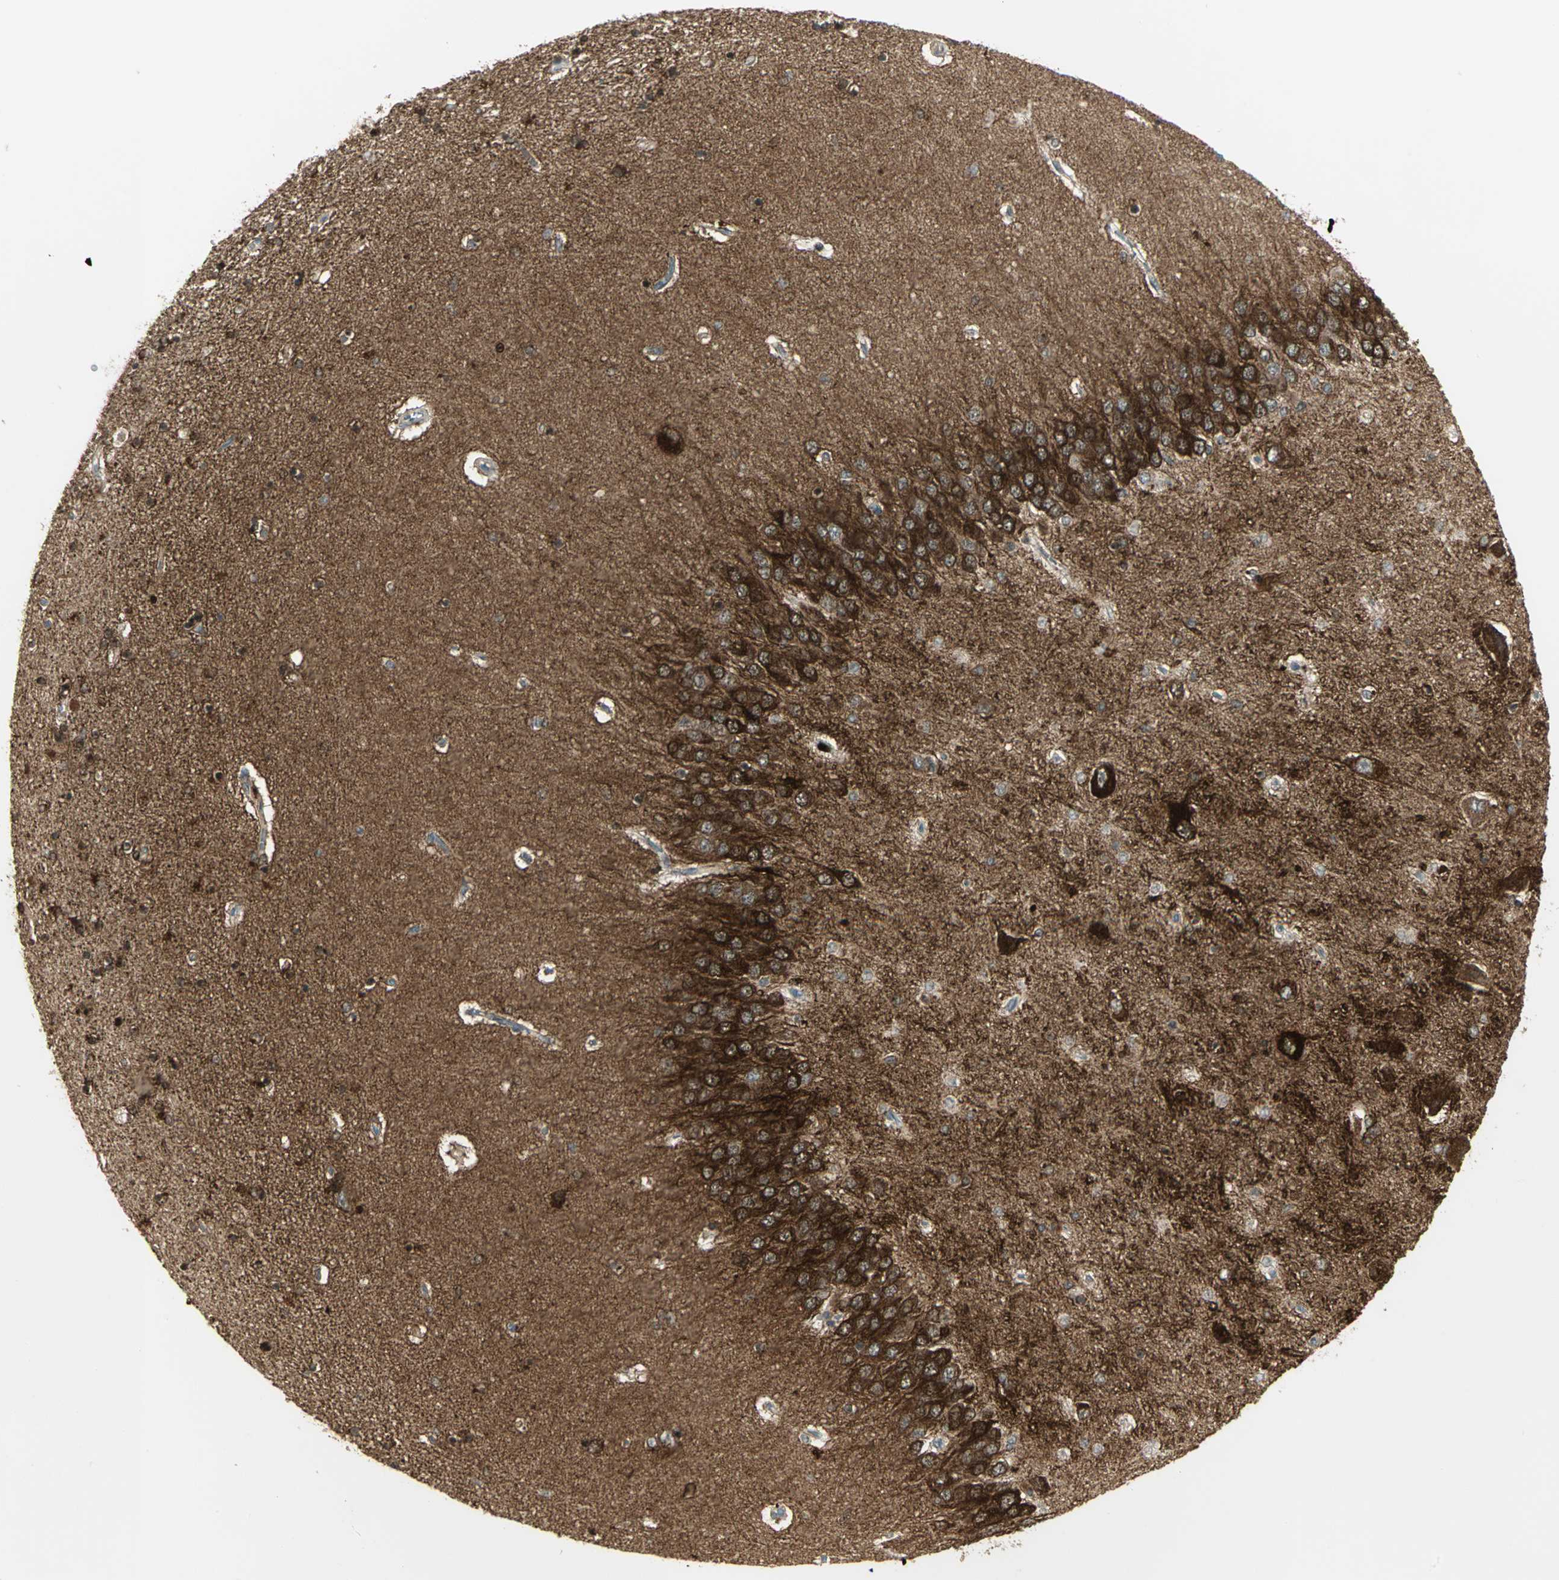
{"staining": {"intensity": "strong", "quantity": ">75%", "location": "cytoplasmic/membranous"}, "tissue": "hippocampus", "cell_type": "Glial cells", "image_type": "normal", "snomed": [{"axis": "morphology", "description": "Normal tissue, NOS"}, {"axis": "topography", "description": "Hippocampus"}], "caption": "Glial cells demonstrate high levels of strong cytoplasmic/membranous expression in approximately >75% of cells in normal human hippocampus.", "gene": "MAPK8IP3", "patient": {"sex": "female", "age": 54}}